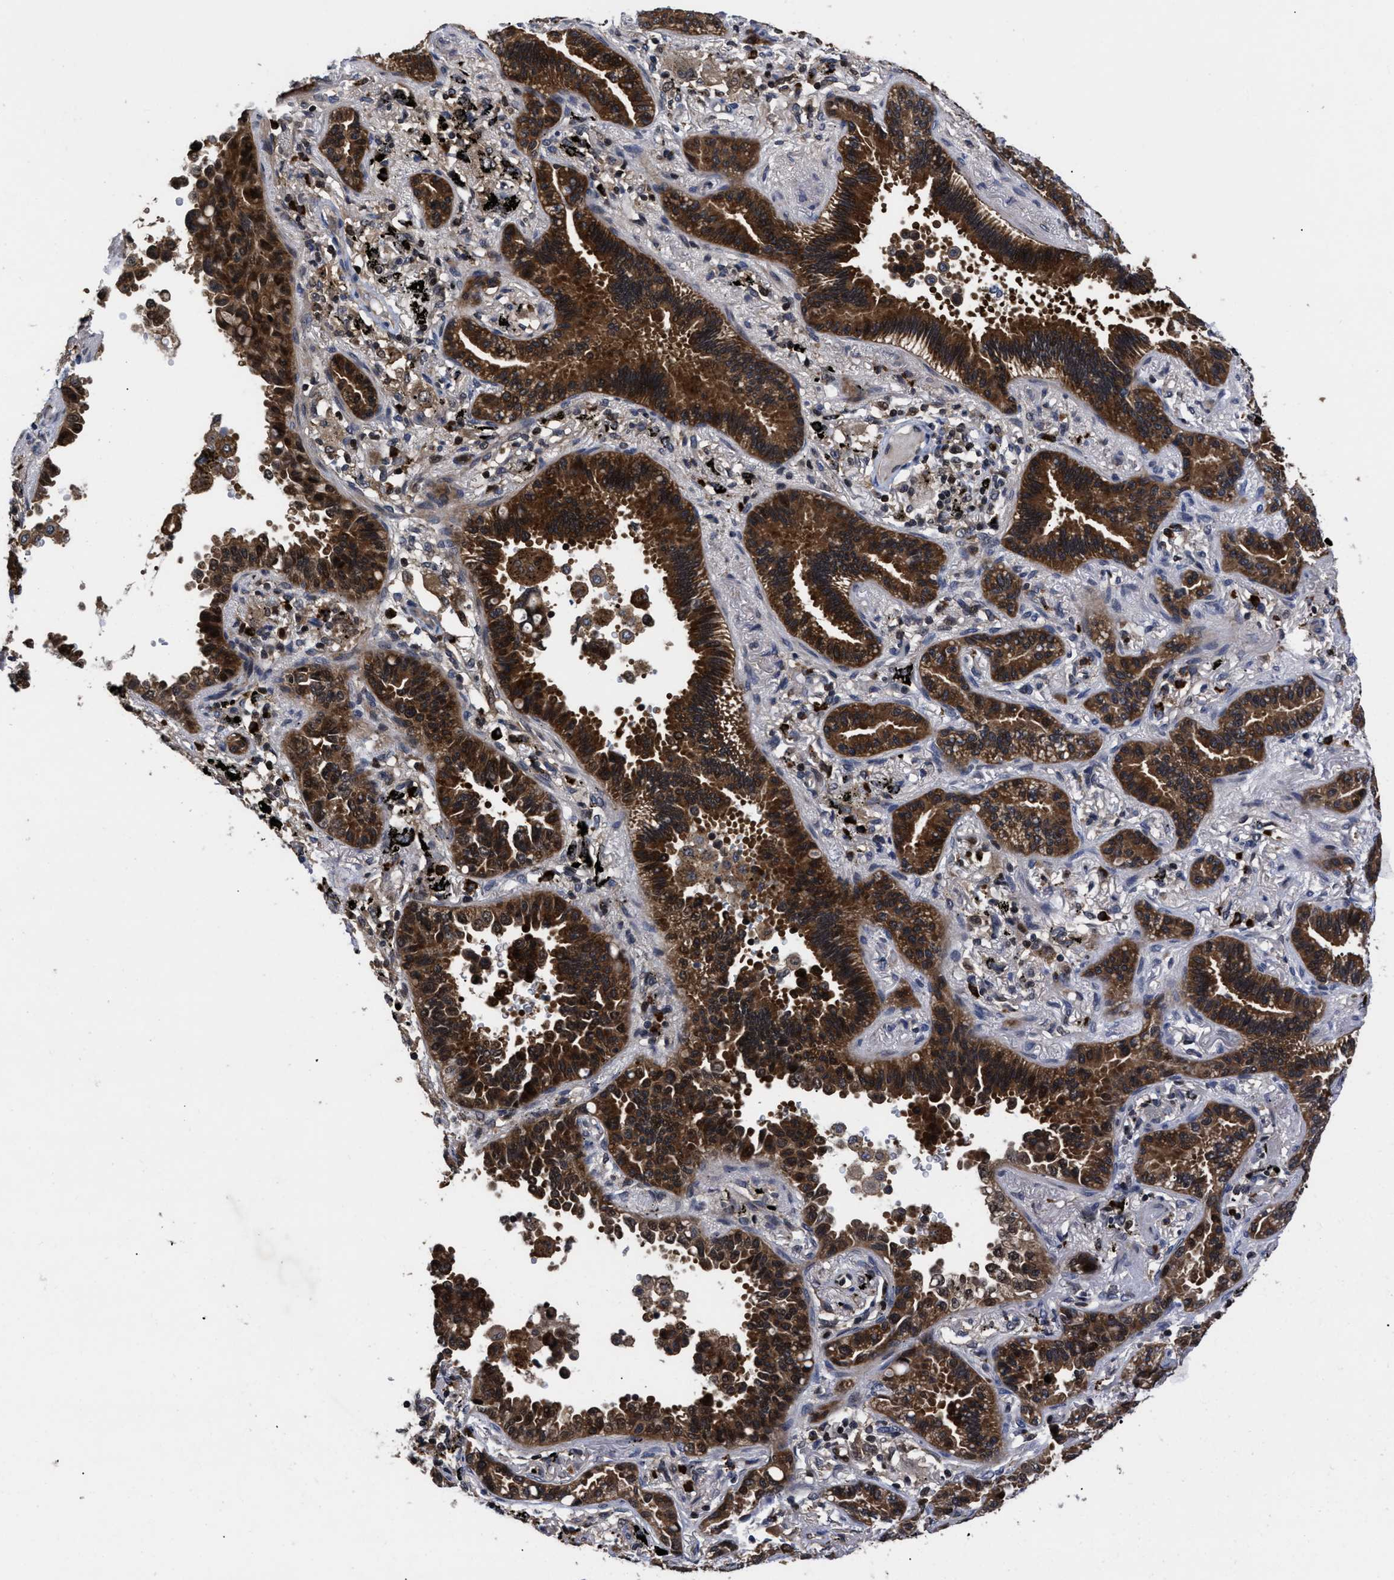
{"staining": {"intensity": "strong", "quantity": ">75%", "location": "cytoplasmic/membranous"}, "tissue": "lung cancer", "cell_type": "Tumor cells", "image_type": "cancer", "snomed": [{"axis": "morphology", "description": "Normal tissue, NOS"}, {"axis": "morphology", "description": "Adenocarcinoma, NOS"}, {"axis": "topography", "description": "Lung"}], "caption": "A brown stain labels strong cytoplasmic/membranous staining of a protein in human lung cancer tumor cells.", "gene": "FAM200A", "patient": {"sex": "male", "age": 59}}